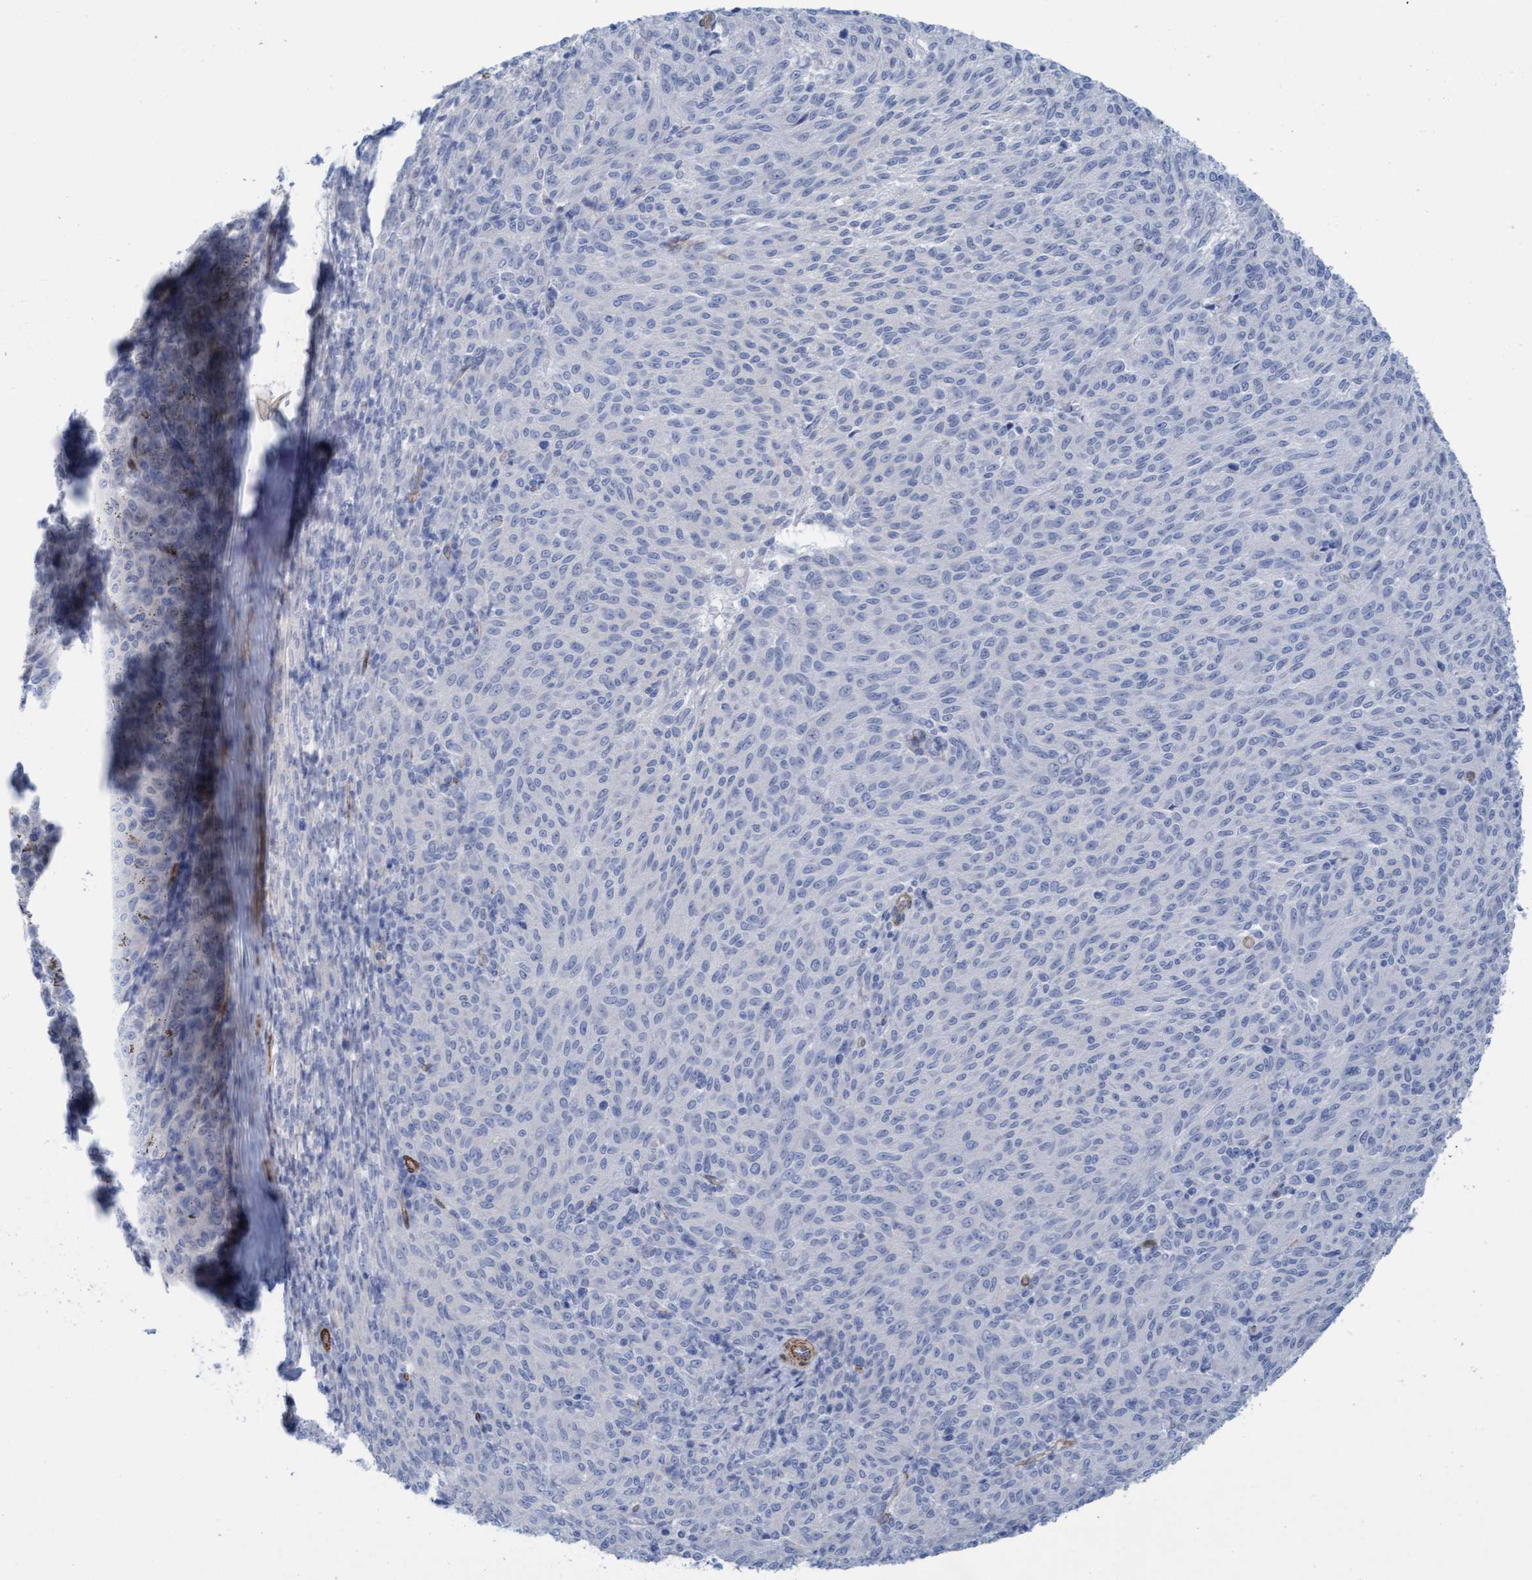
{"staining": {"intensity": "negative", "quantity": "none", "location": "none"}, "tissue": "melanoma", "cell_type": "Tumor cells", "image_type": "cancer", "snomed": [{"axis": "morphology", "description": "Malignant melanoma, NOS"}, {"axis": "topography", "description": "Skin"}], "caption": "This is a photomicrograph of immunohistochemistry (IHC) staining of malignant melanoma, which shows no staining in tumor cells.", "gene": "MTFR1", "patient": {"sex": "female", "age": 72}}